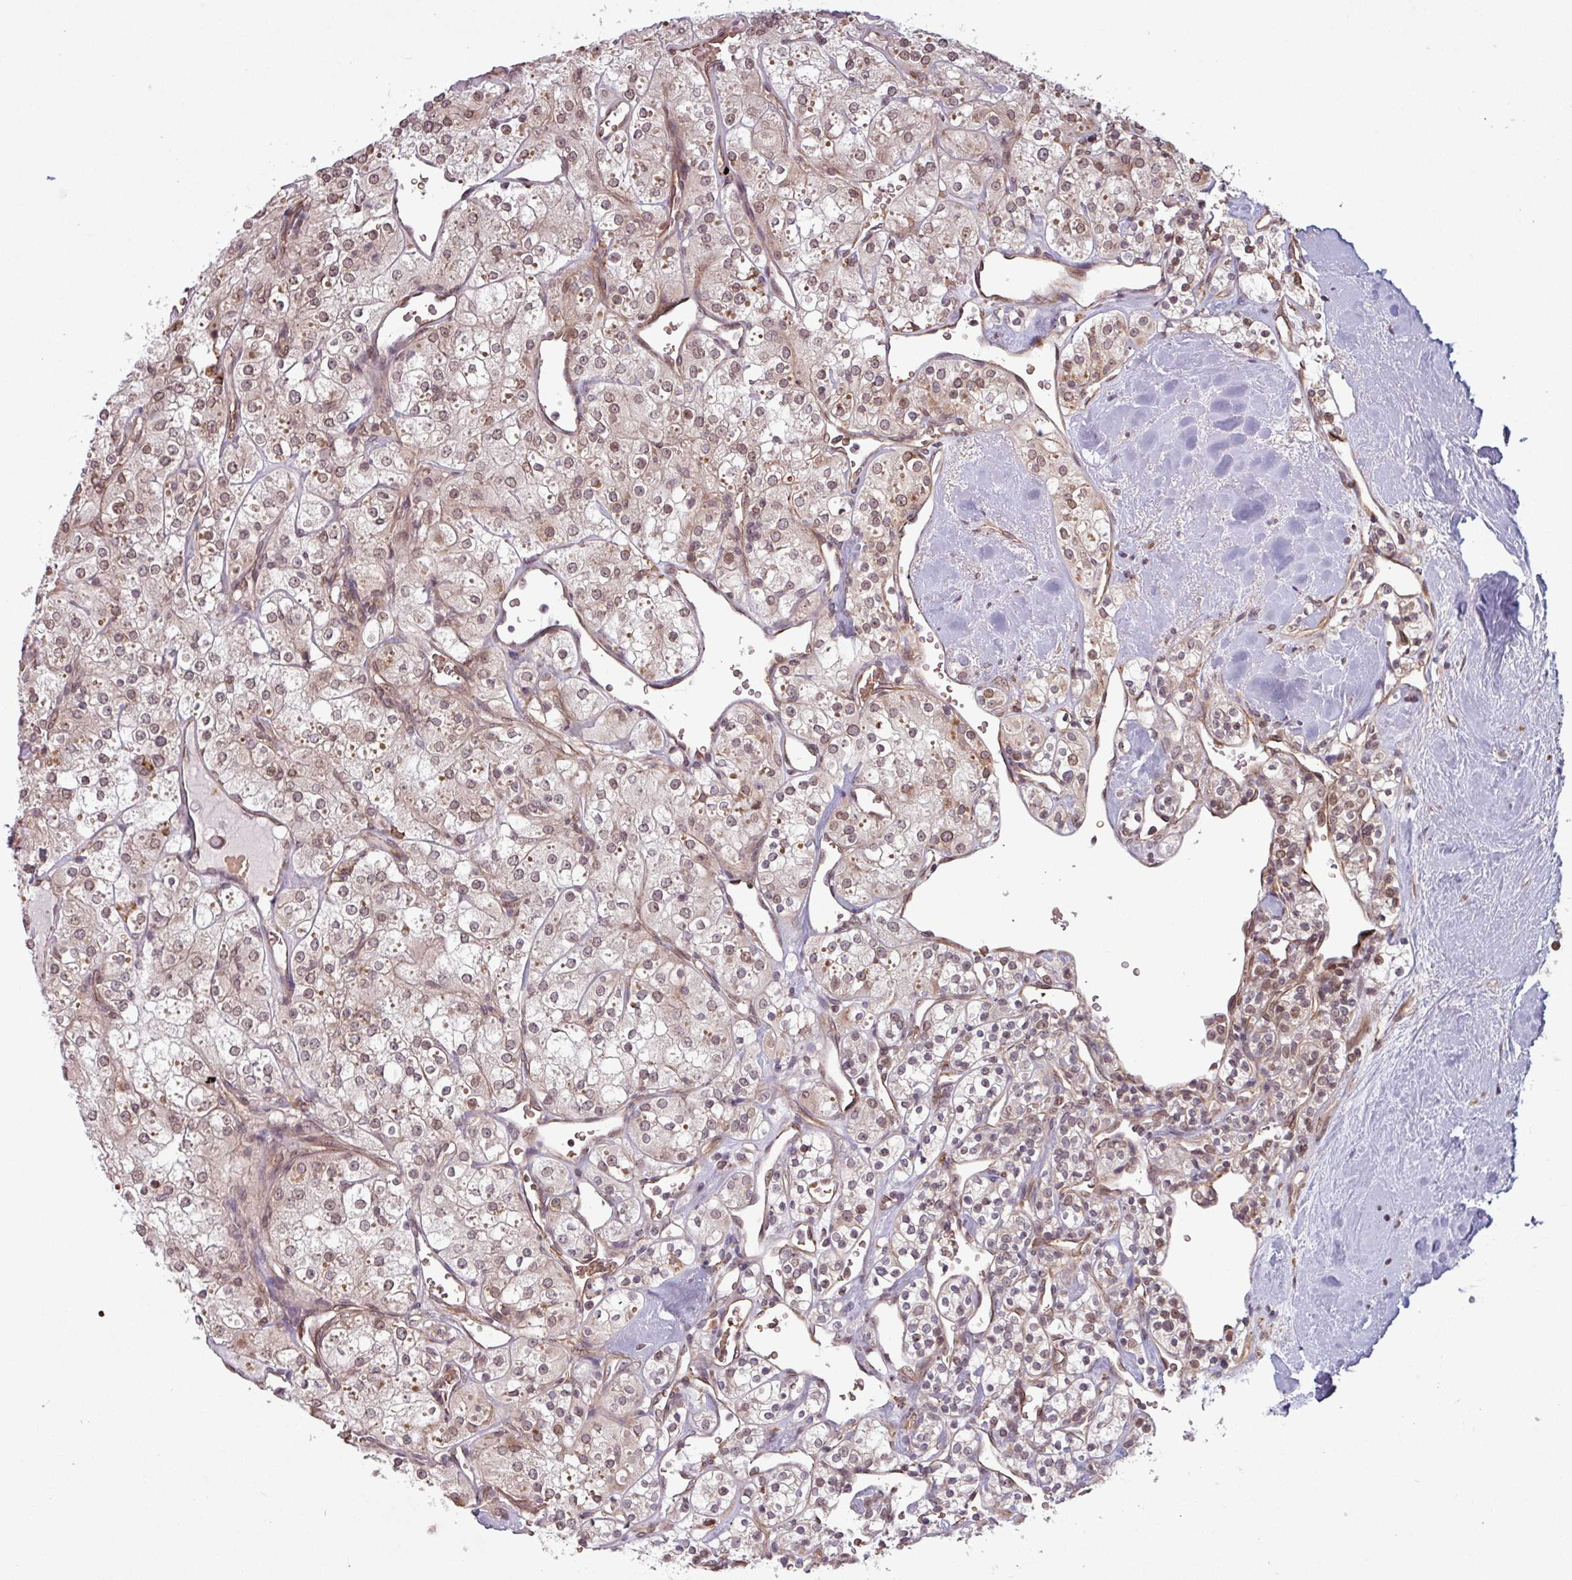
{"staining": {"intensity": "weak", "quantity": ">75%", "location": "nuclear"}, "tissue": "renal cancer", "cell_type": "Tumor cells", "image_type": "cancer", "snomed": [{"axis": "morphology", "description": "Adenocarcinoma, NOS"}, {"axis": "topography", "description": "Kidney"}], "caption": "Protein analysis of renal cancer tissue shows weak nuclear positivity in approximately >75% of tumor cells. (DAB IHC, brown staining for protein, blue staining for nuclei).", "gene": "RBM4B", "patient": {"sex": "male", "age": 77}}